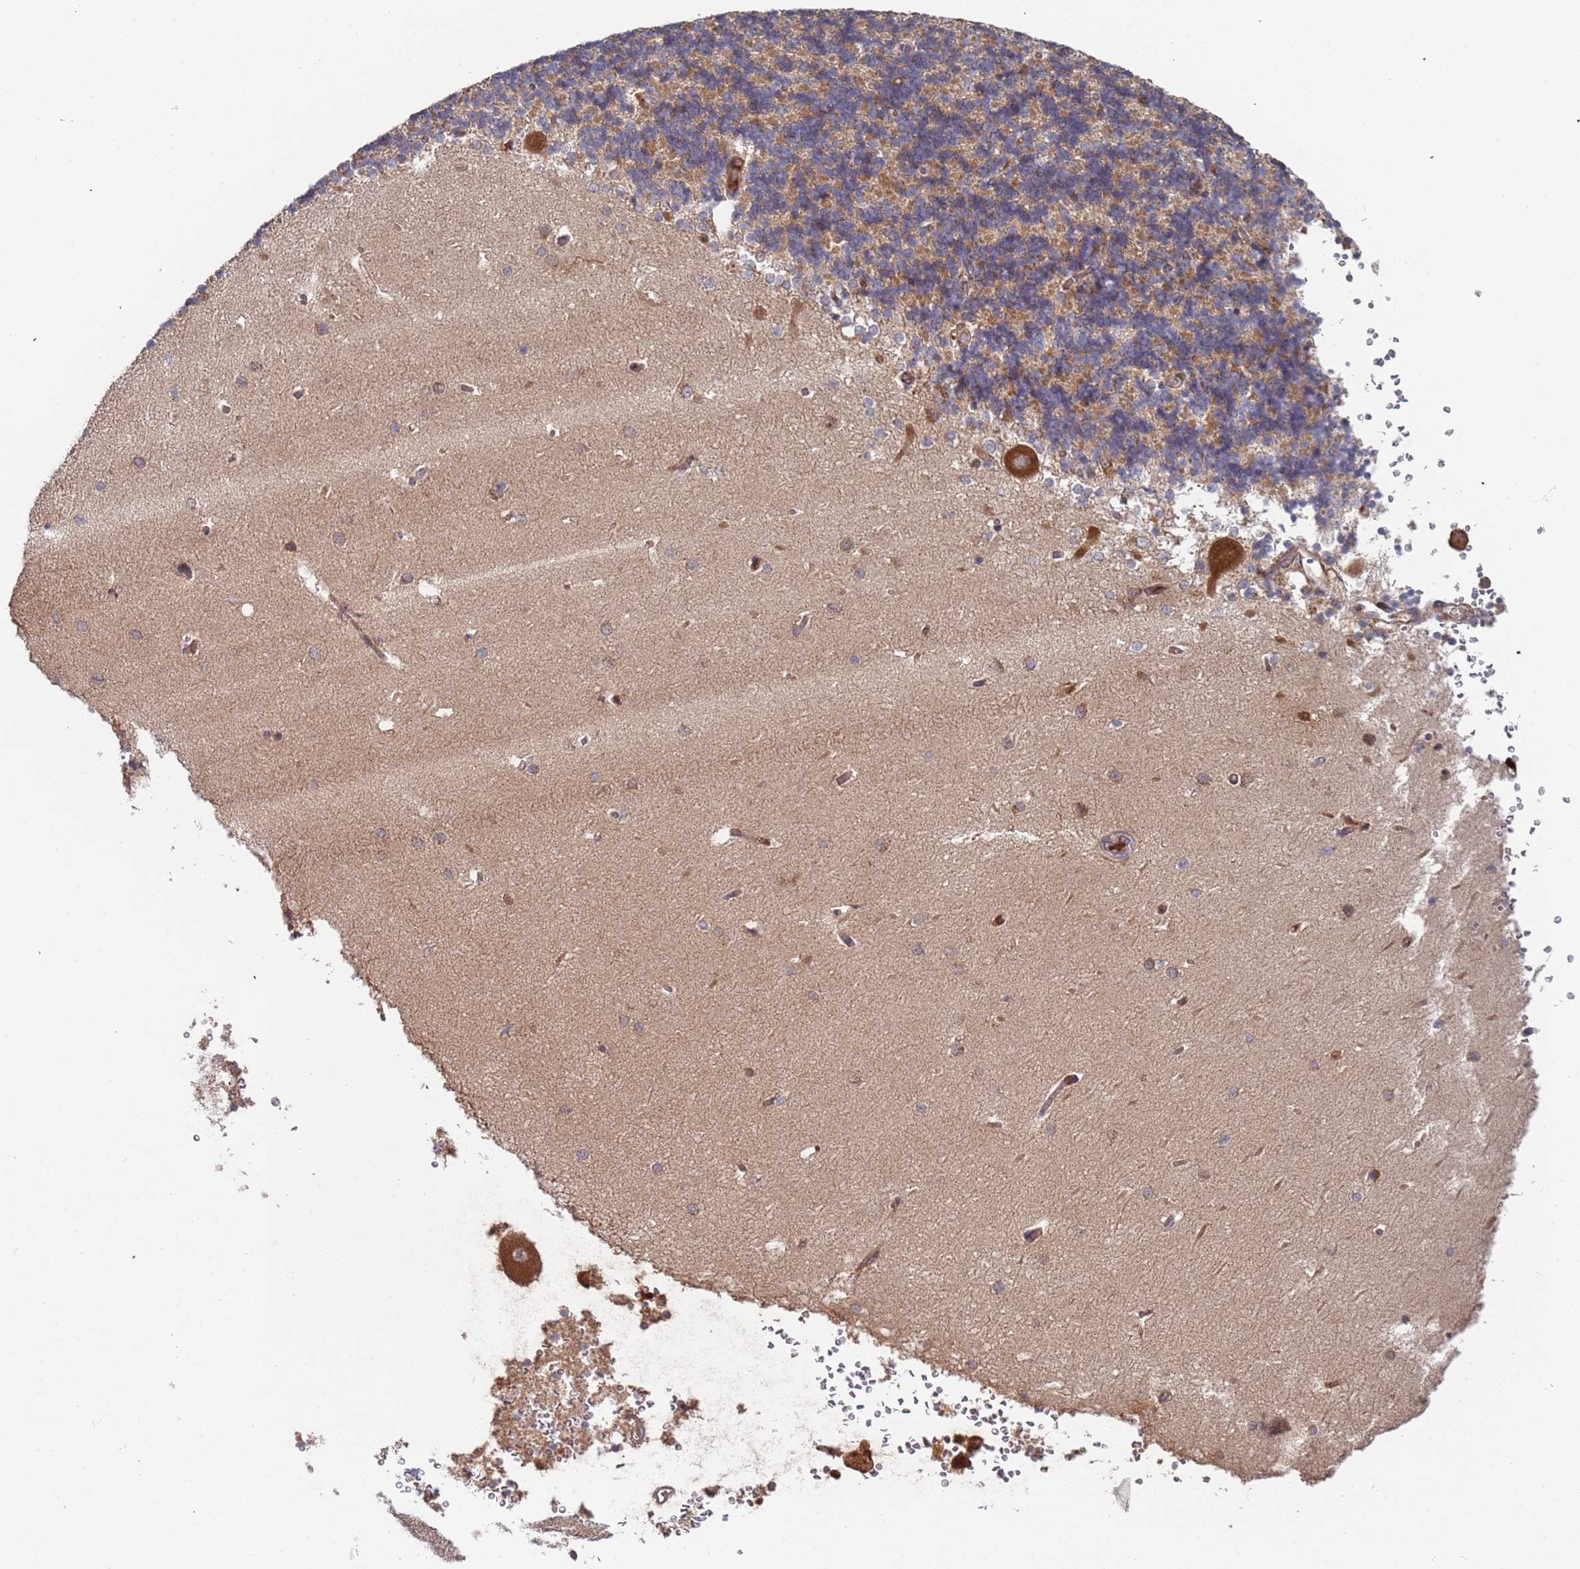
{"staining": {"intensity": "moderate", "quantity": "25%-75%", "location": "cytoplasmic/membranous"}, "tissue": "cerebellum", "cell_type": "Cells in granular layer", "image_type": "normal", "snomed": [{"axis": "morphology", "description": "Normal tissue, NOS"}, {"axis": "topography", "description": "Cerebellum"}], "caption": "This micrograph reveals immunohistochemistry (IHC) staining of unremarkable cerebellum, with medium moderate cytoplasmic/membranous staining in approximately 25%-75% of cells in granular layer.", "gene": "OR5A2", "patient": {"sex": "male", "age": 37}}